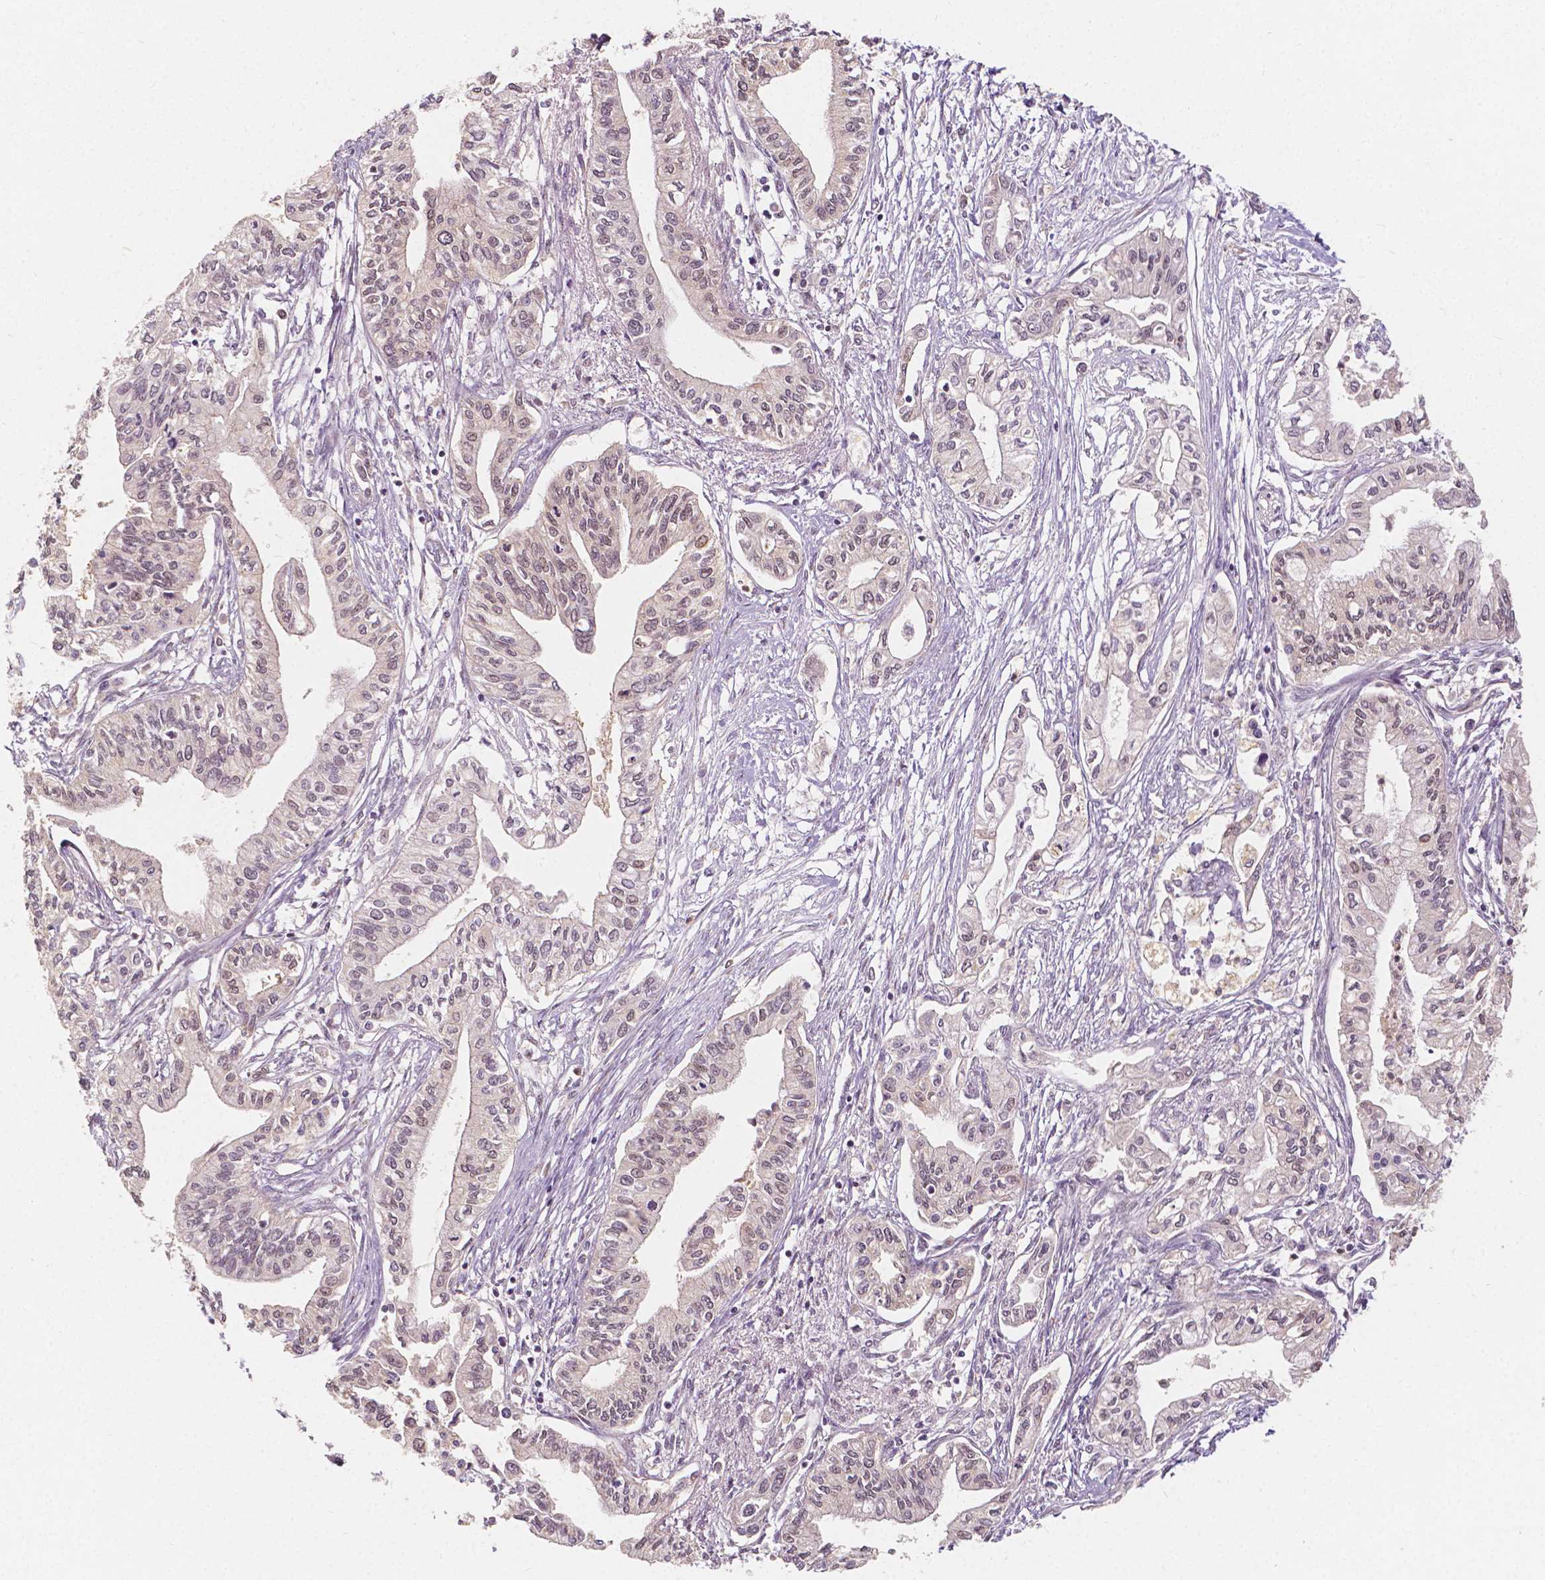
{"staining": {"intensity": "weak", "quantity": "25%-75%", "location": "nuclear"}, "tissue": "pancreatic cancer", "cell_type": "Tumor cells", "image_type": "cancer", "snomed": [{"axis": "morphology", "description": "Adenocarcinoma, NOS"}, {"axis": "topography", "description": "Pancreas"}], "caption": "The immunohistochemical stain highlights weak nuclear expression in tumor cells of pancreatic cancer tissue. (DAB IHC, brown staining for protein, blue staining for nuclei).", "gene": "NAPRT", "patient": {"sex": "male", "age": 60}}